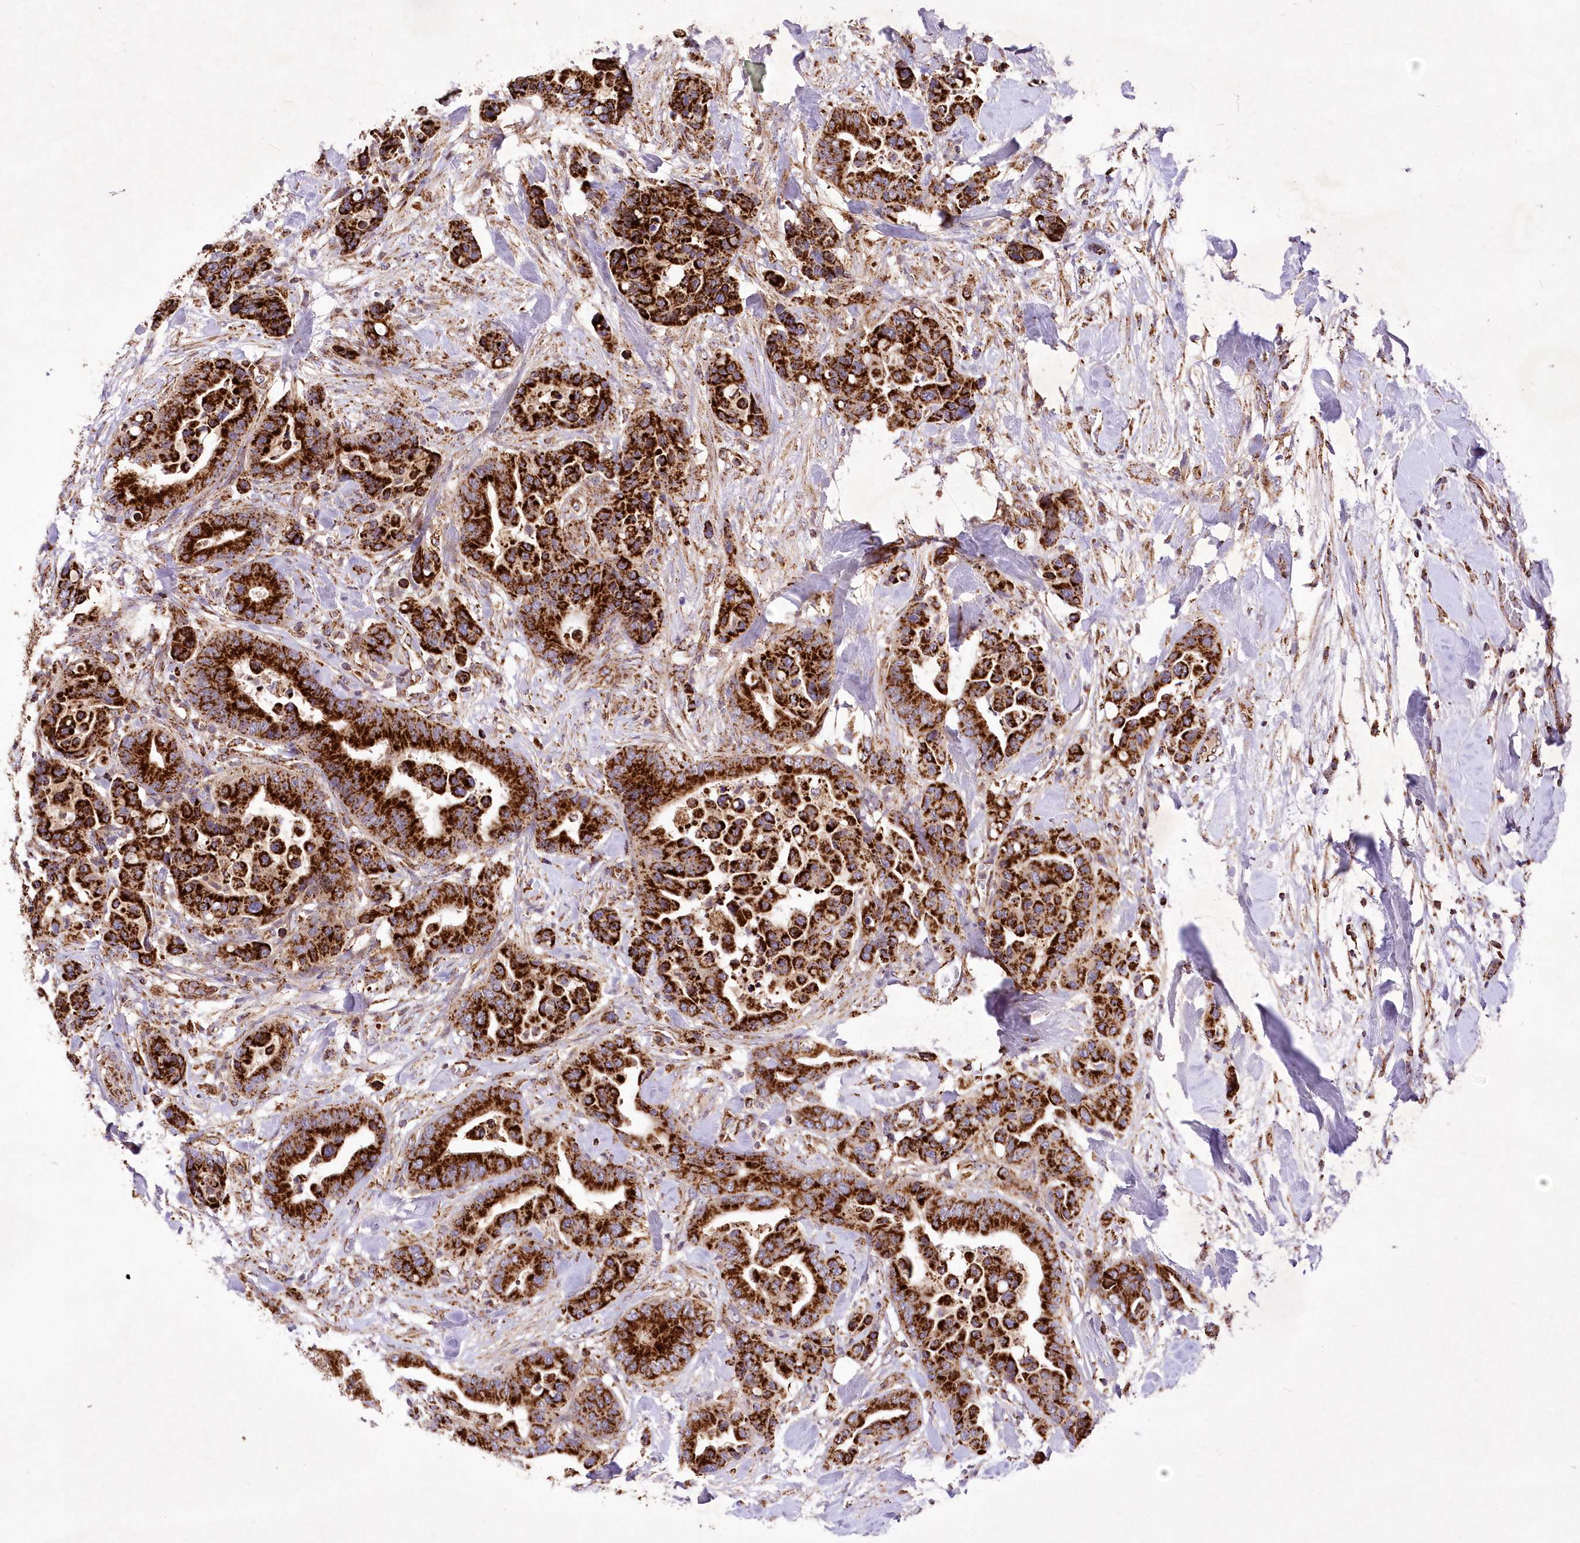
{"staining": {"intensity": "strong", "quantity": ">75%", "location": "cytoplasmic/membranous"}, "tissue": "colorectal cancer", "cell_type": "Tumor cells", "image_type": "cancer", "snomed": [{"axis": "morphology", "description": "Normal tissue, NOS"}, {"axis": "morphology", "description": "Adenocarcinoma, NOS"}, {"axis": "topography", "description": "Colon"}], "caption": "Immunohistochemistry image of human colorectal adenocarcinoma stained for a protein (brown), which demonstrates high levels of strong cytoplasmic/membranous positivity in about >75% of tumor cells.", "gene": "ASNSD1", "patient": {"sex": "male", "age": 82}}